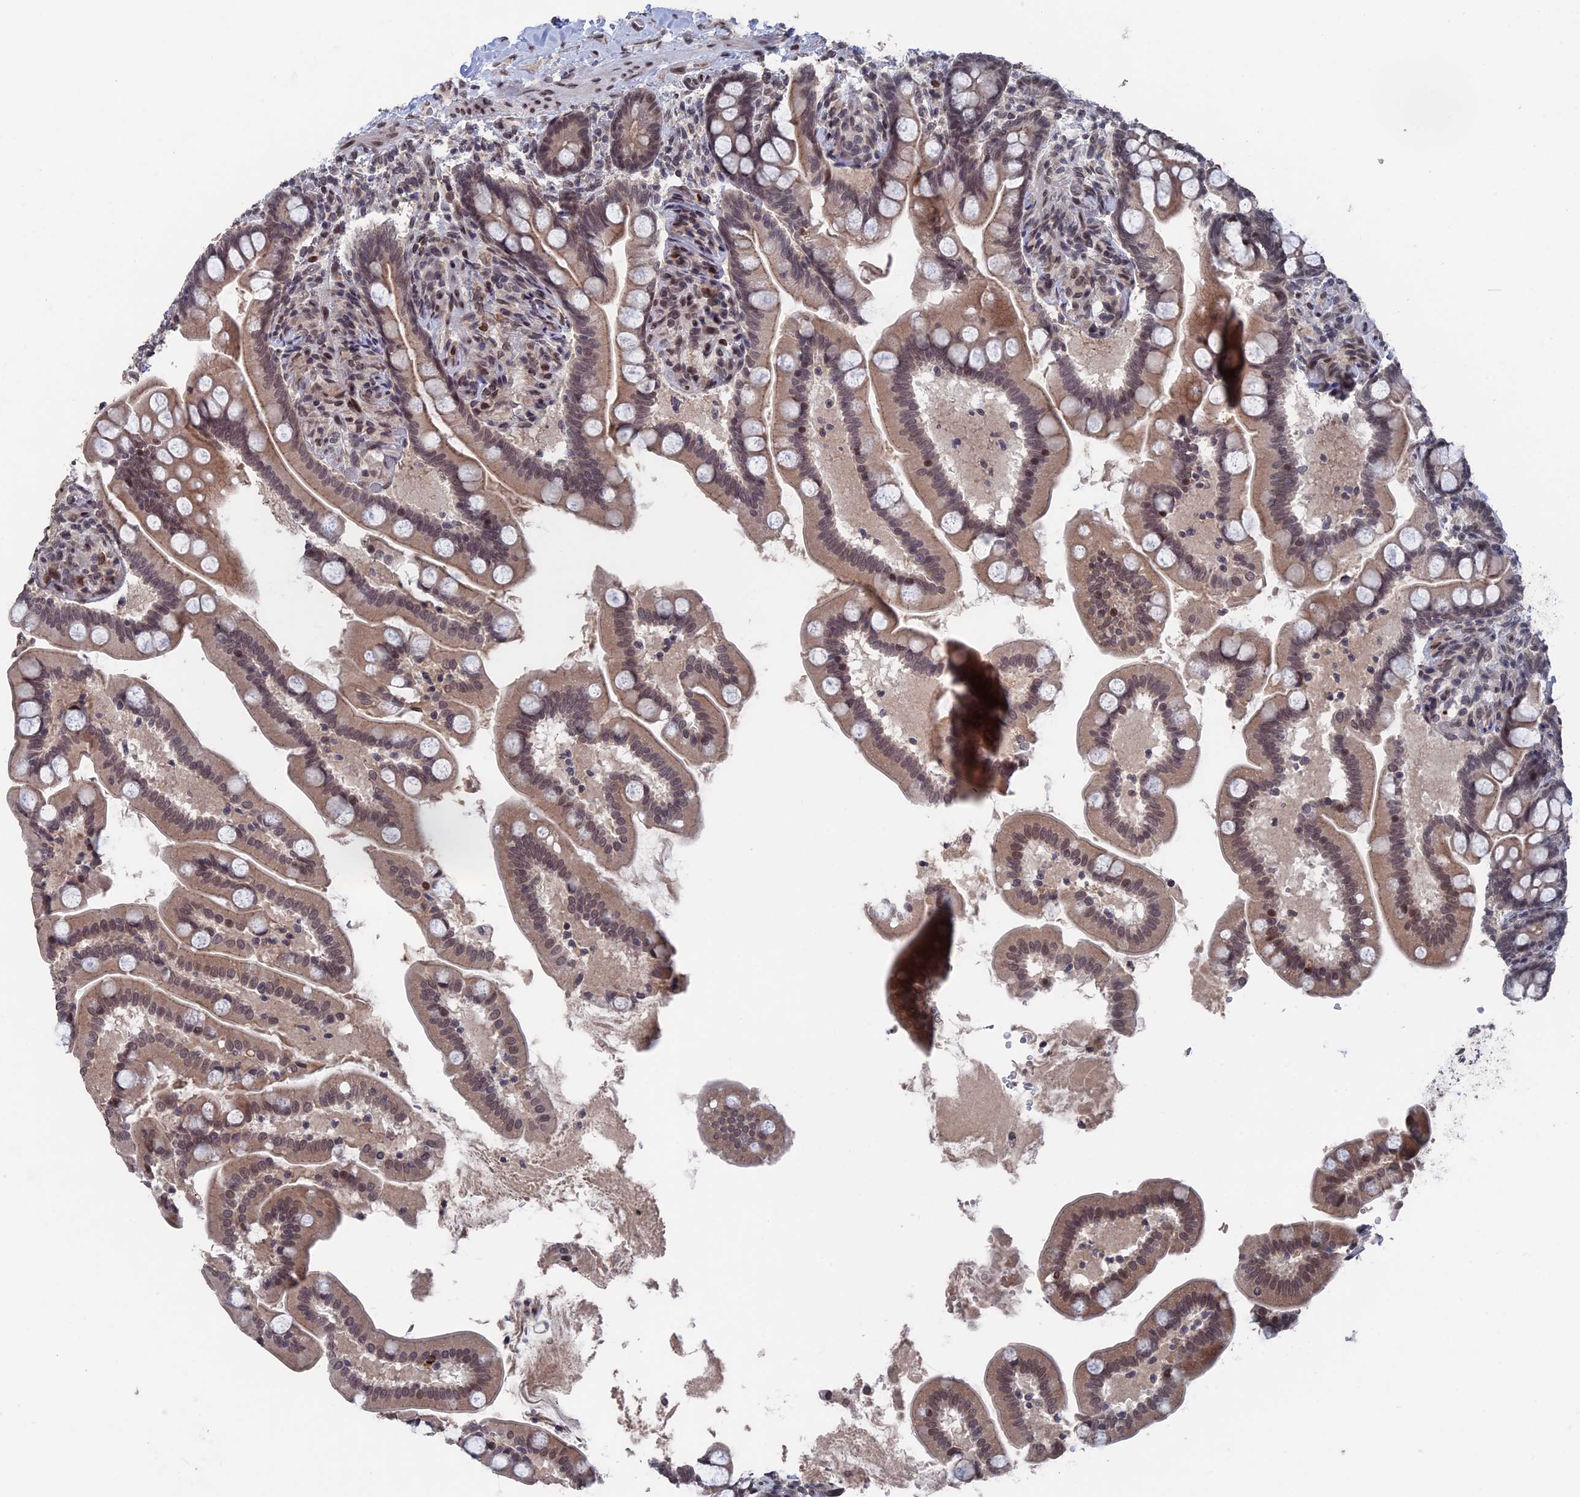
{"staining": {"intensity": "weak", "quantity": ">75%", "location": "cytoplasmic/membranous,nuclear"}, "tissue": "small intestine", "cell_type": "Glandular cells", "image_type": "normal", "snomed": [{"axis": "morphology", "description": "Normal tissue, NOS"}, {"axis": "topography", "description": "Small intestine"}], "caption": "IHC of benign small intestine displays low levels of weak cytoplasmic/membranous,nuclear staining in about >75% of glandular cells.", "gene": "NR2C2AP", "patient": {"sex": "female", "age": 64}}